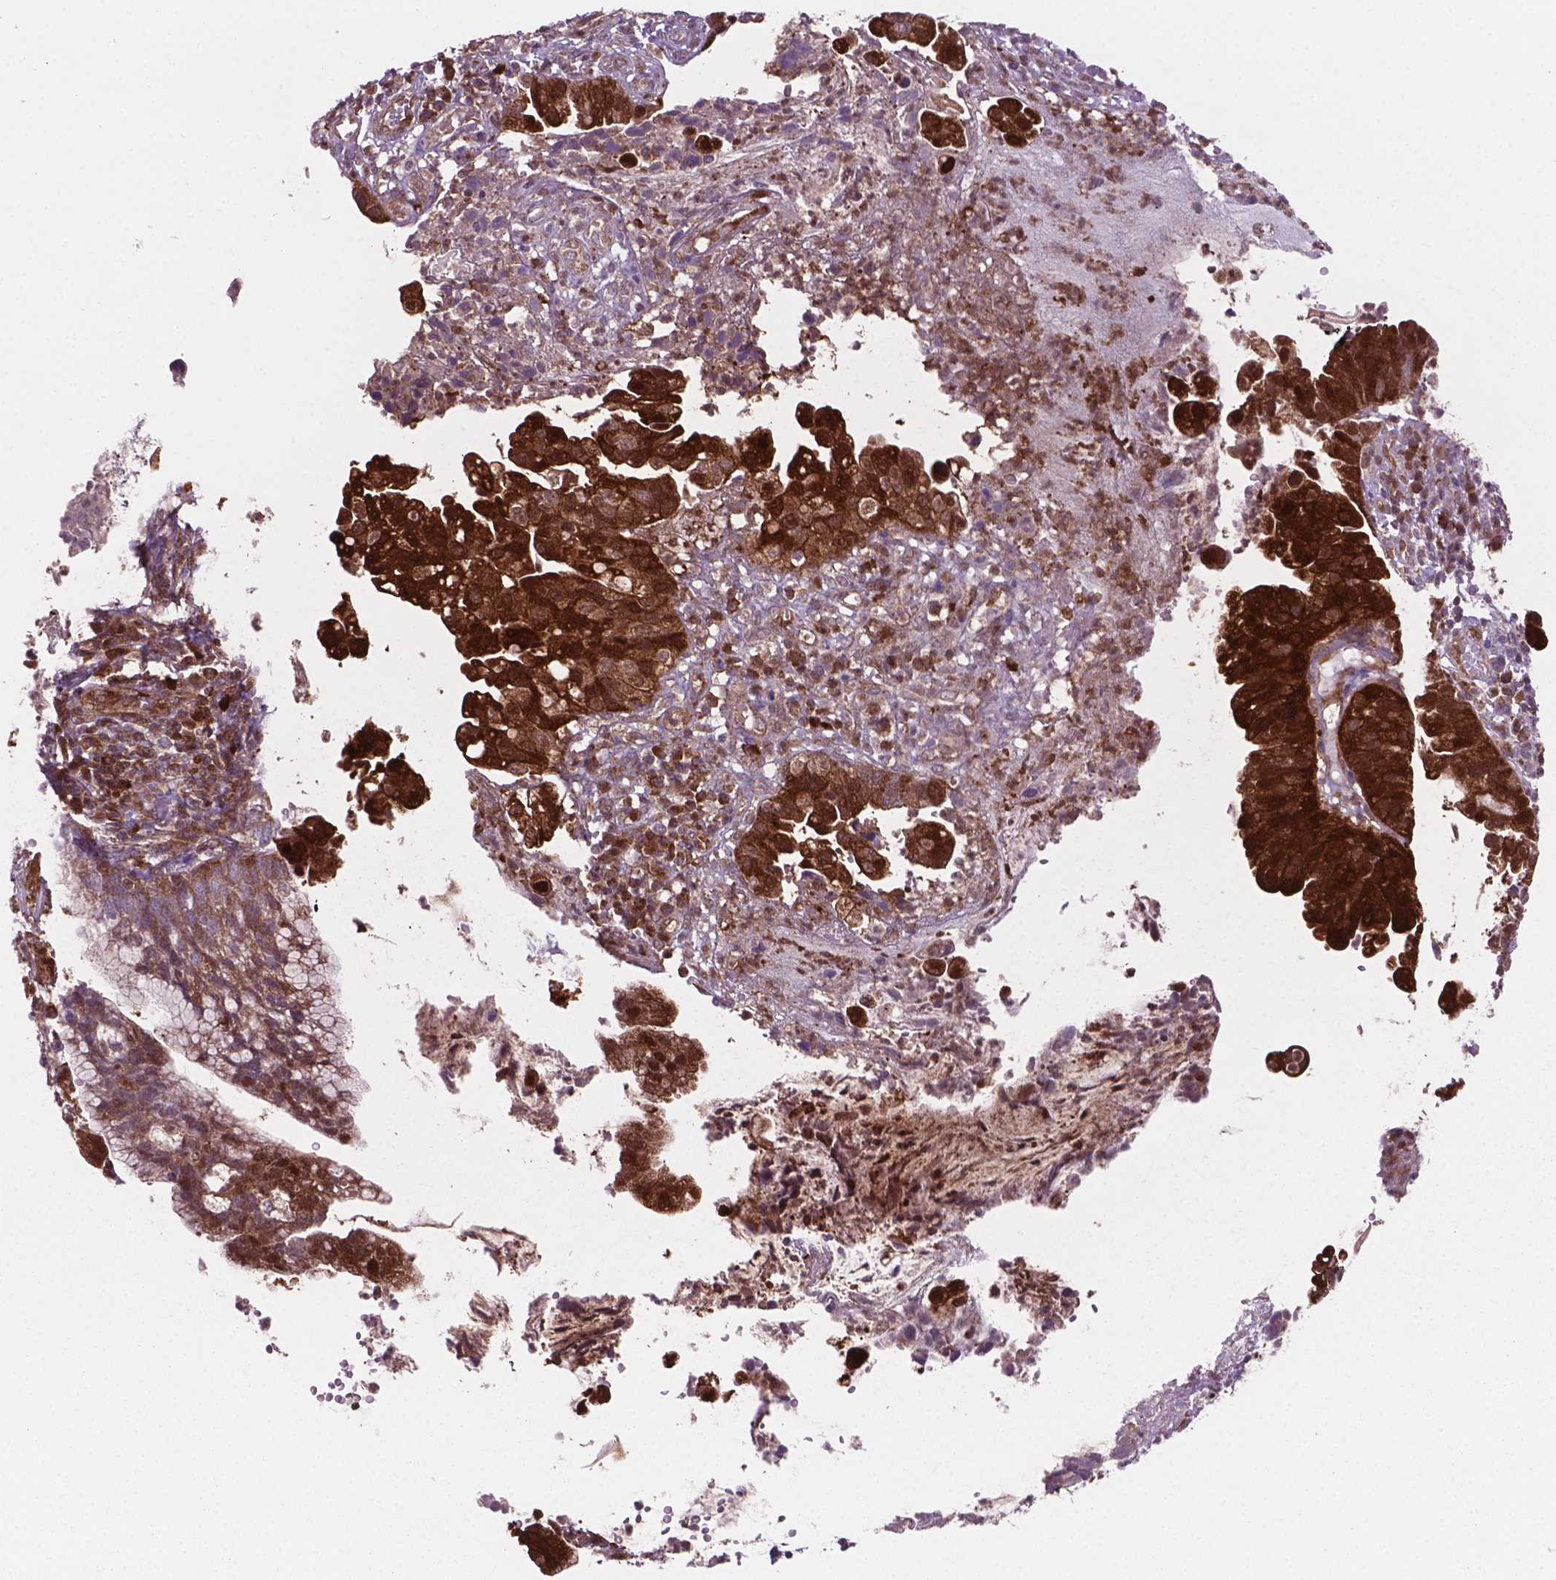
{"staining": {"intensity": "strong", "quantity": ">75%", "location": "cytoplasmic/membranous"}, "tissue": "cervical cancer", "cell_type": "Tumor cells", "image_type": "cancer", "snomed": [{"axis": "morphology", "description": "Adenocarcinoma, NOS"}, {"axis": "topography", "description": "Cervix"}], "caption": "Protein positivity by immunohistochemistry (IHC) demonstrates strong cytoplasmic/membranous staining in about >75% of tumor cells in cervical cancer.", "gene": "LDHA", "patient": {"sex": "female", "age": 34}}